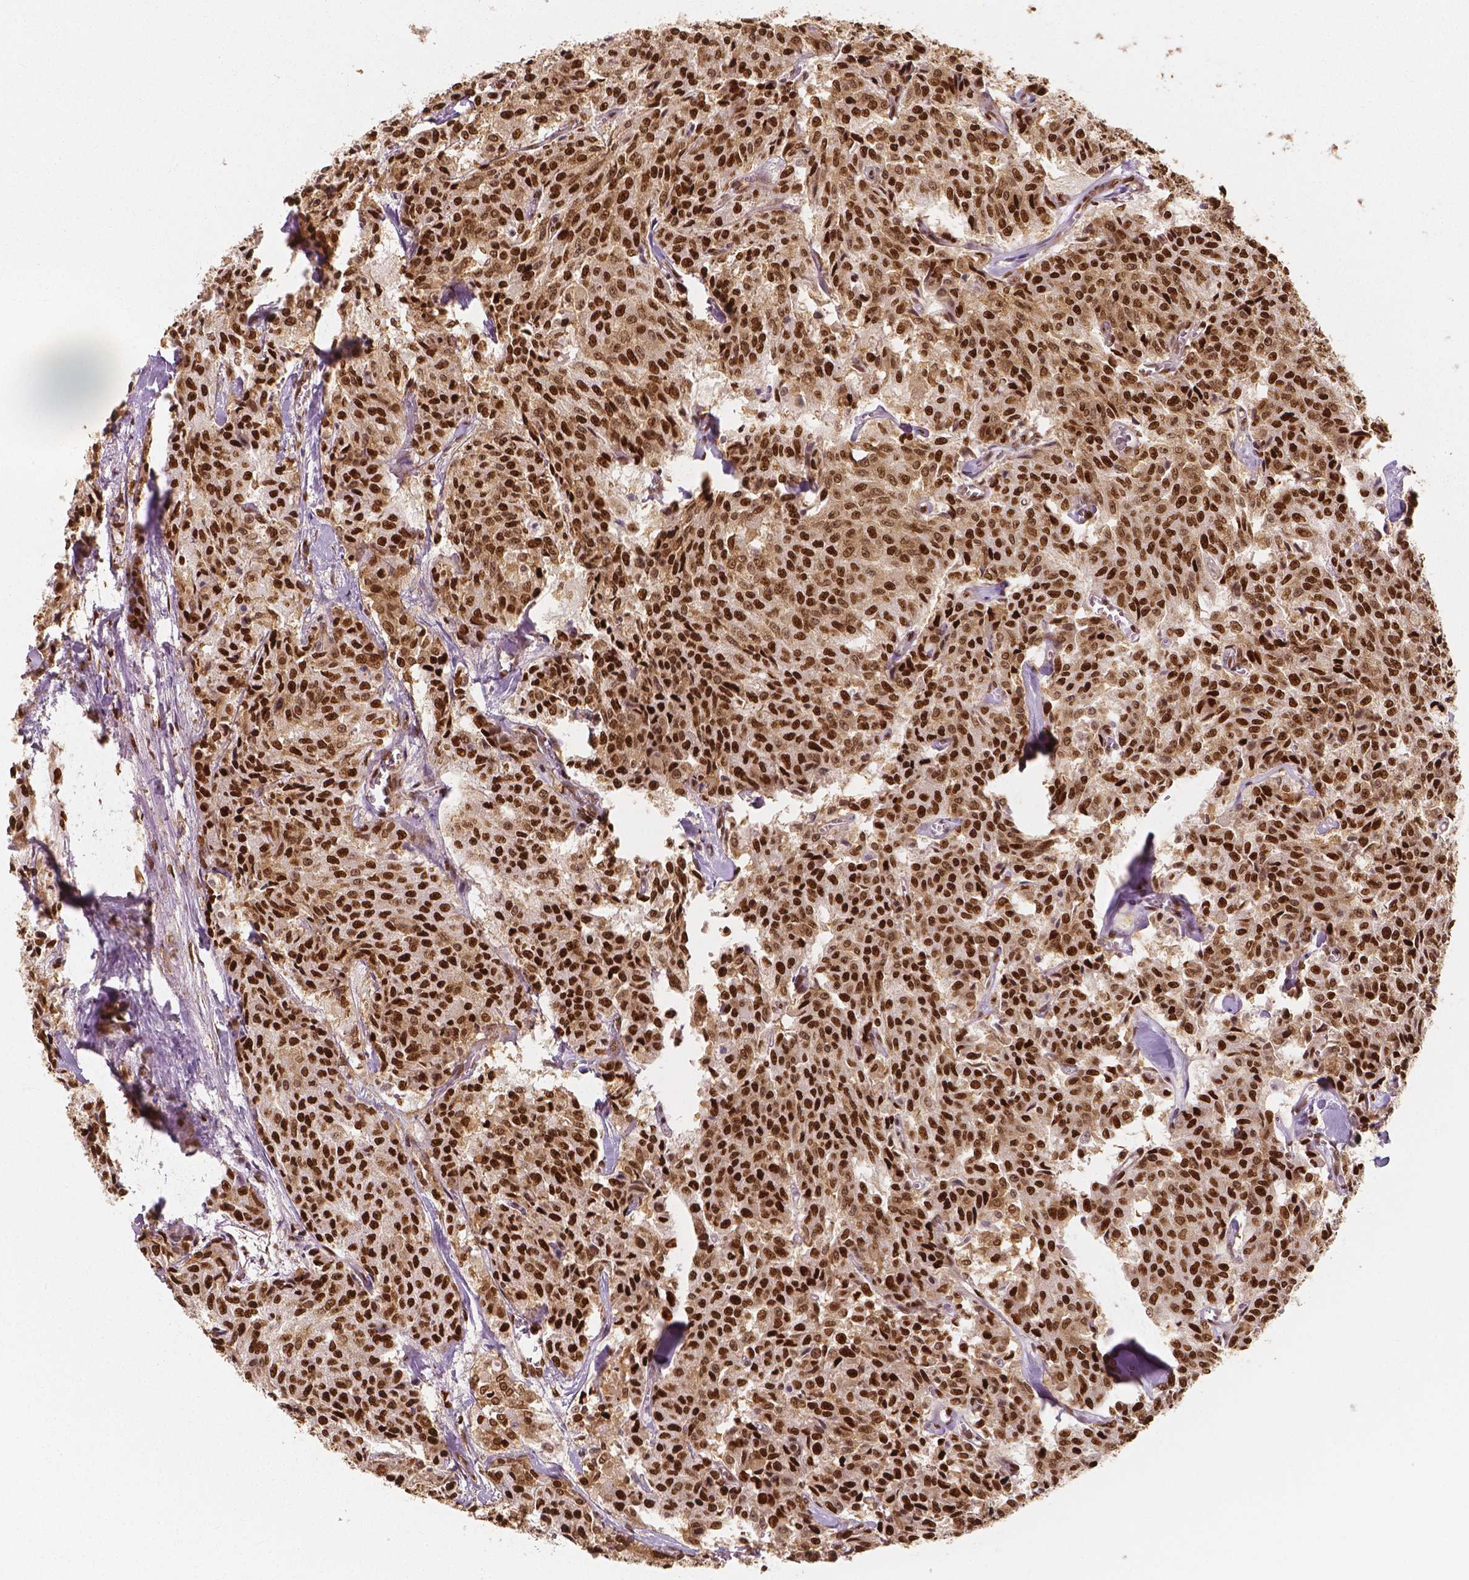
{"staining": {"intensity": "strong", "quantity": ">75%", "location": "nuclear"}, "tissue": "carcinoid", "cell_type": "Tumor cells", "image_type": "cancer", "snomed": [{"axis": "morphology", "description": "Carcinoid, malignant, NOS"}, {"axis": "topography", "description": "Lung"}], "caption": "A high-resolution photomicrograph shows immunohistochemistry (IHC) staining of malignant carcinoid, which demonstrates strong nuclear positivity in about >75% of tumor cells.", "gene": "NUCKS1", "patient": {"sex": "male", "age": 71}}